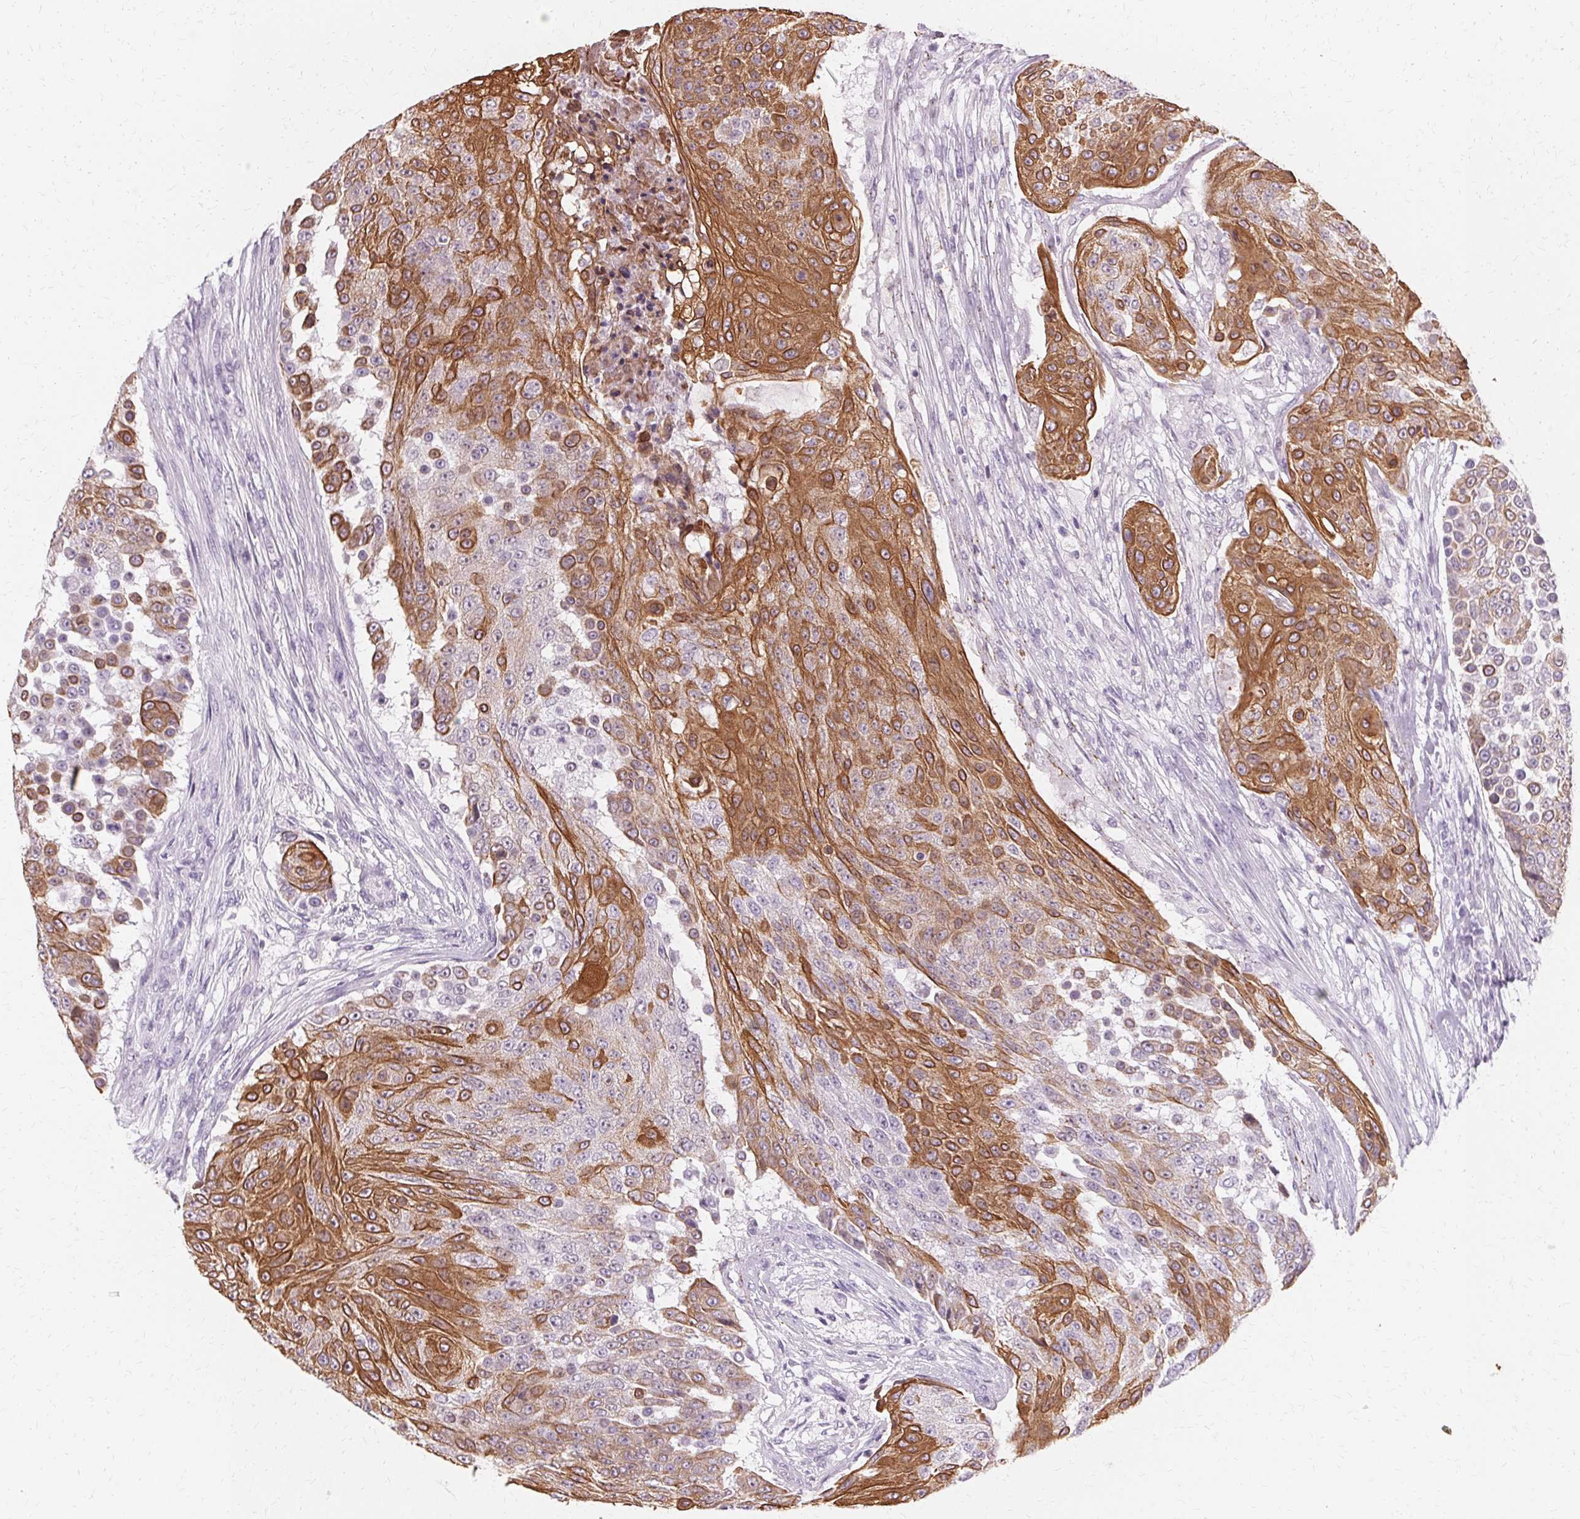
{"staining": {"intensity": "moderate", "quantity": "25%-75%", "location": "cytoplasmic/membranous"}, "tissue": "urothelial cancer", "cell_type": "Tumor cells", "image_type": "cancer", "snomed": [{"axis": "morphology", "description": "Urothelial carcinoma, High grade"}, {"axis": "topography", "description": "Urinary bladder"}], "caption": "Human urothelial carcinoma (high-grade) stained with a protein marker shows moderate staining in tumor cells.", "gene": "KRT6C", "patient": {"sex": "female", "age": 63}}